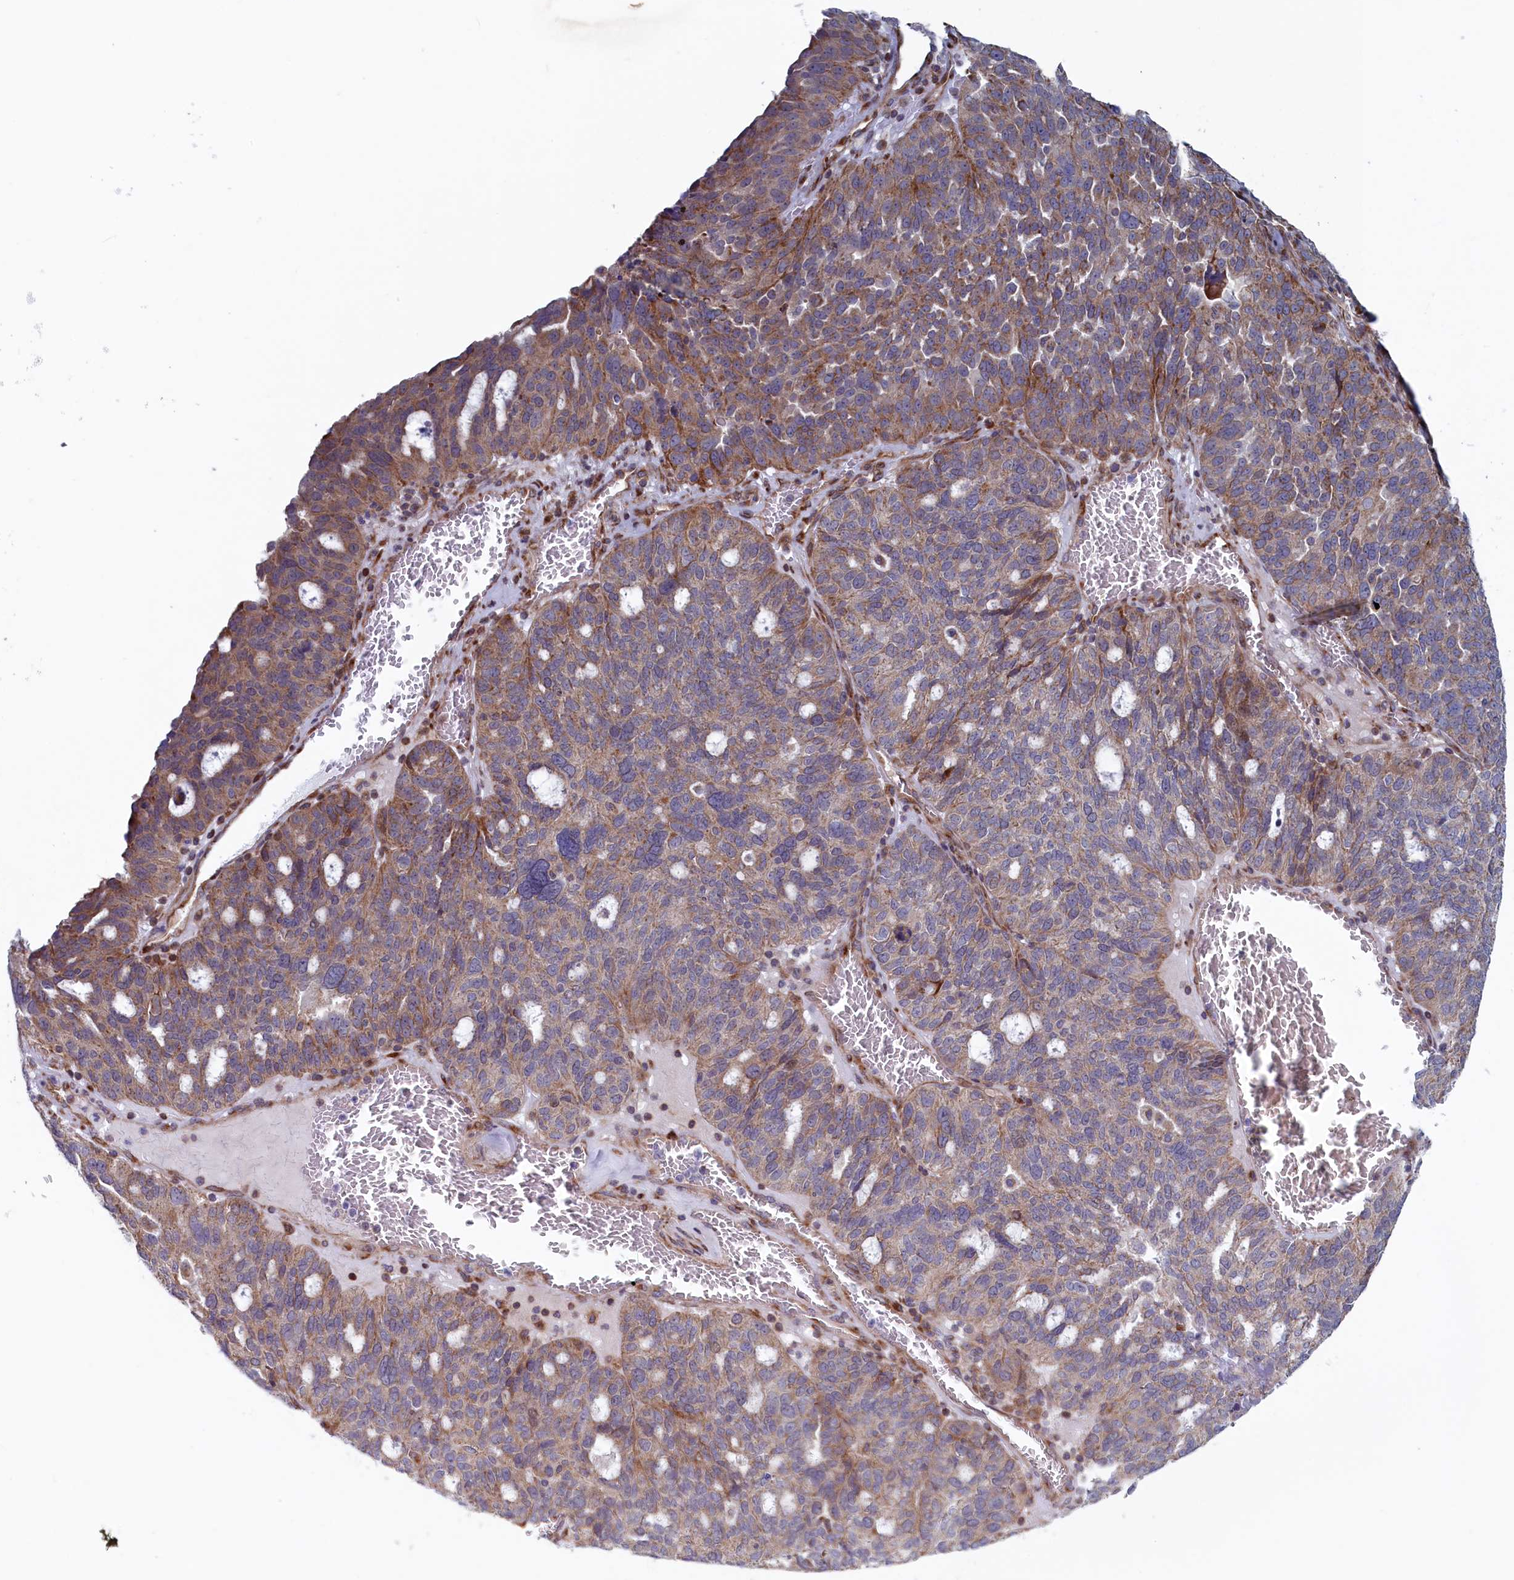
{"staining": {"intensity": "weak", "quantity": "25%-75%", "location": "cytoplasmic/membranous"}, "tissue": "ovarian cancer", "cell_type": "Tumor cells", "image_type": "cancer", "snomed": [{"axis": "morphology", "description": "Cystadenocarcinoma, serous, NOS"}, {"axis": "topography", "description": "Ovary"}], "caption": "Protein staining of serous cystadenocarcinoma (ovarian) tissue exhibits weak cytoplasmic/membranous positivity in about 25%-75% of tumor cells.", "gene": "MTFMT", "patient": {"sex": "female", "age": 59}}